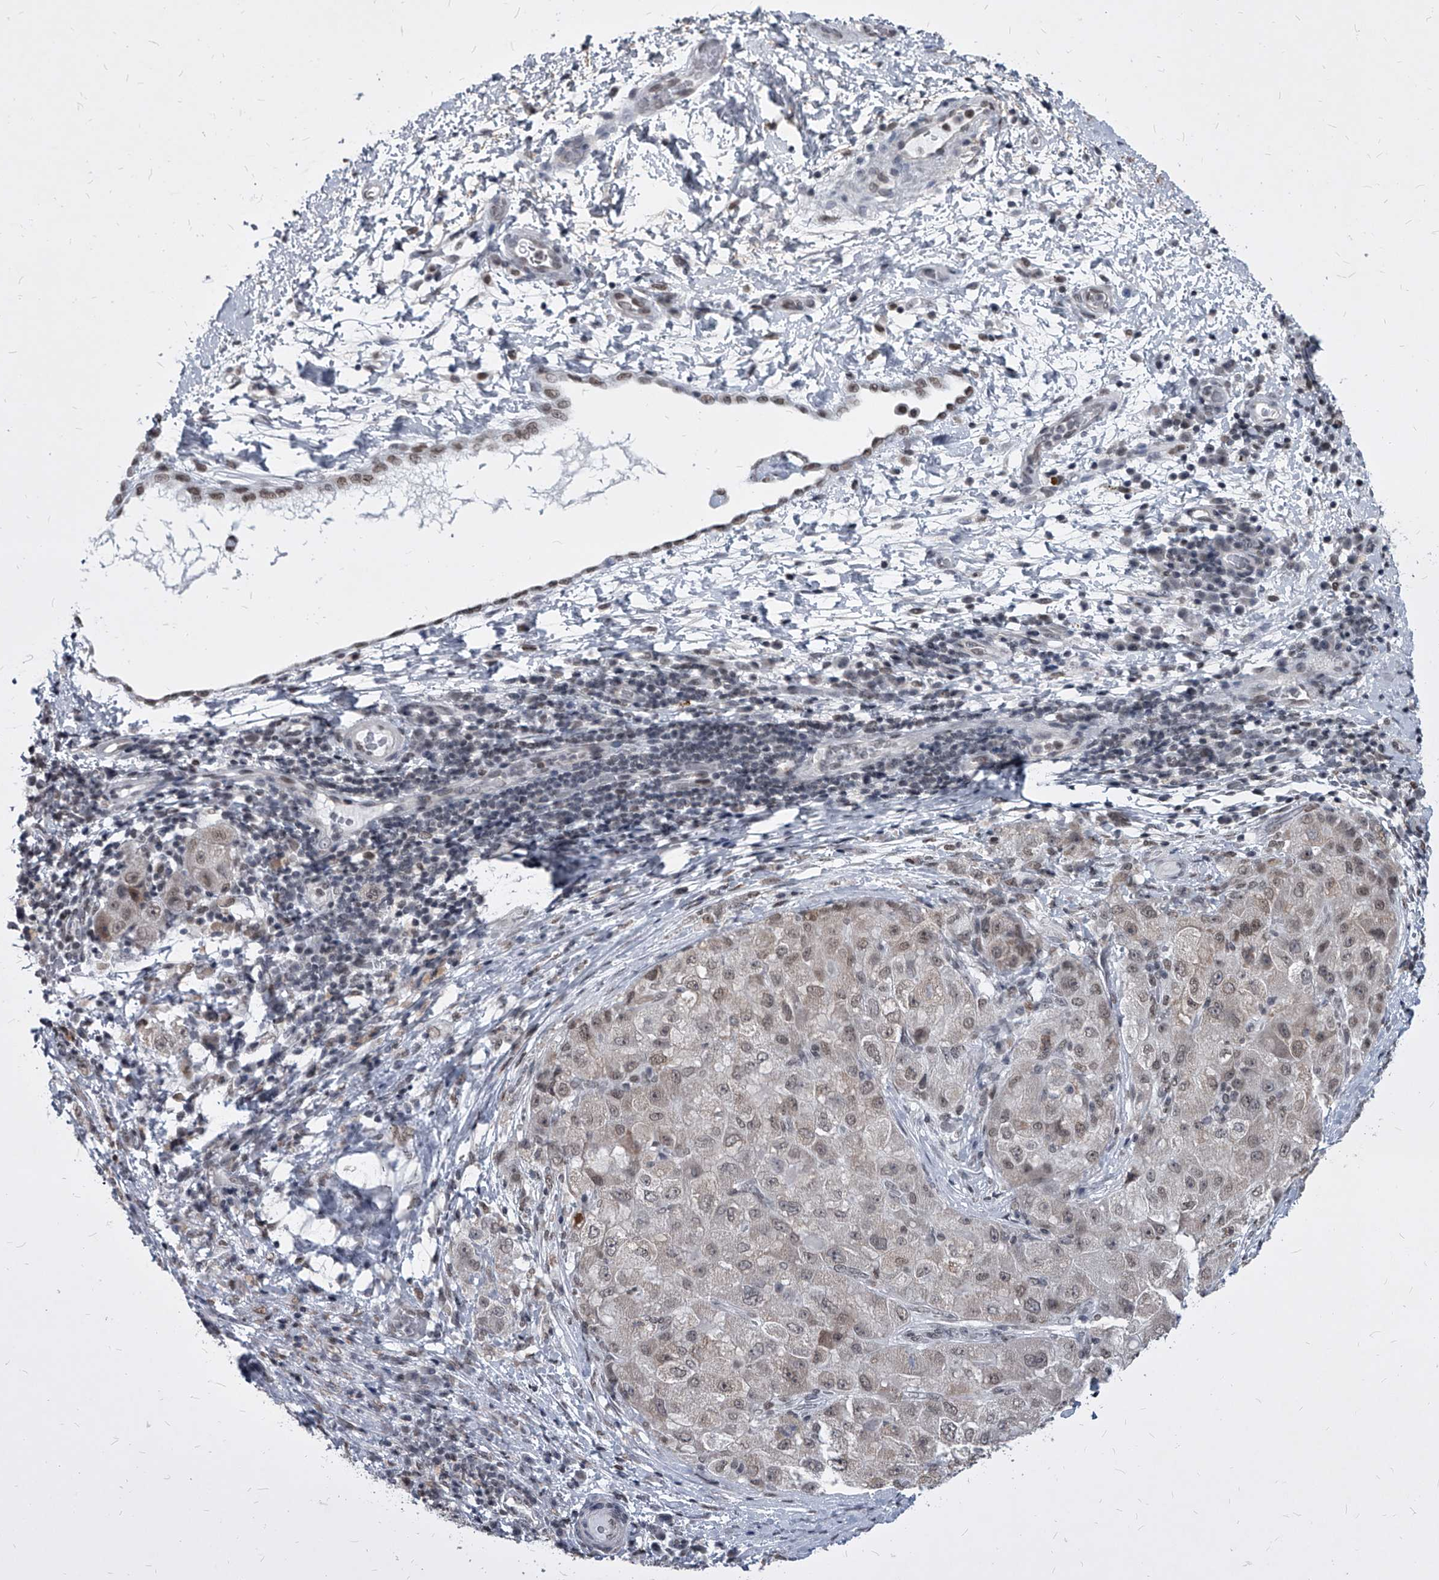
{"staining": {"intensity": "weak", "quantity": "25%-75%", "location": "nuclear"}, "tissue": "liver cancer", "cell_type": "Tumor cells", "image_type": "cancer", "snomed": [{"axis": "morphology", "description": "Carcinoma, Hepatocellular, NOS"}, {"axis": "topography", "description": "Liver"}], "caption": "Tumor cells display weak nuclear staining in about 25%-75% of cells in hepatocellular carcinoma (liver).", "gene": "PPIL4", "patient": {"sex": "male", "age": 80}}